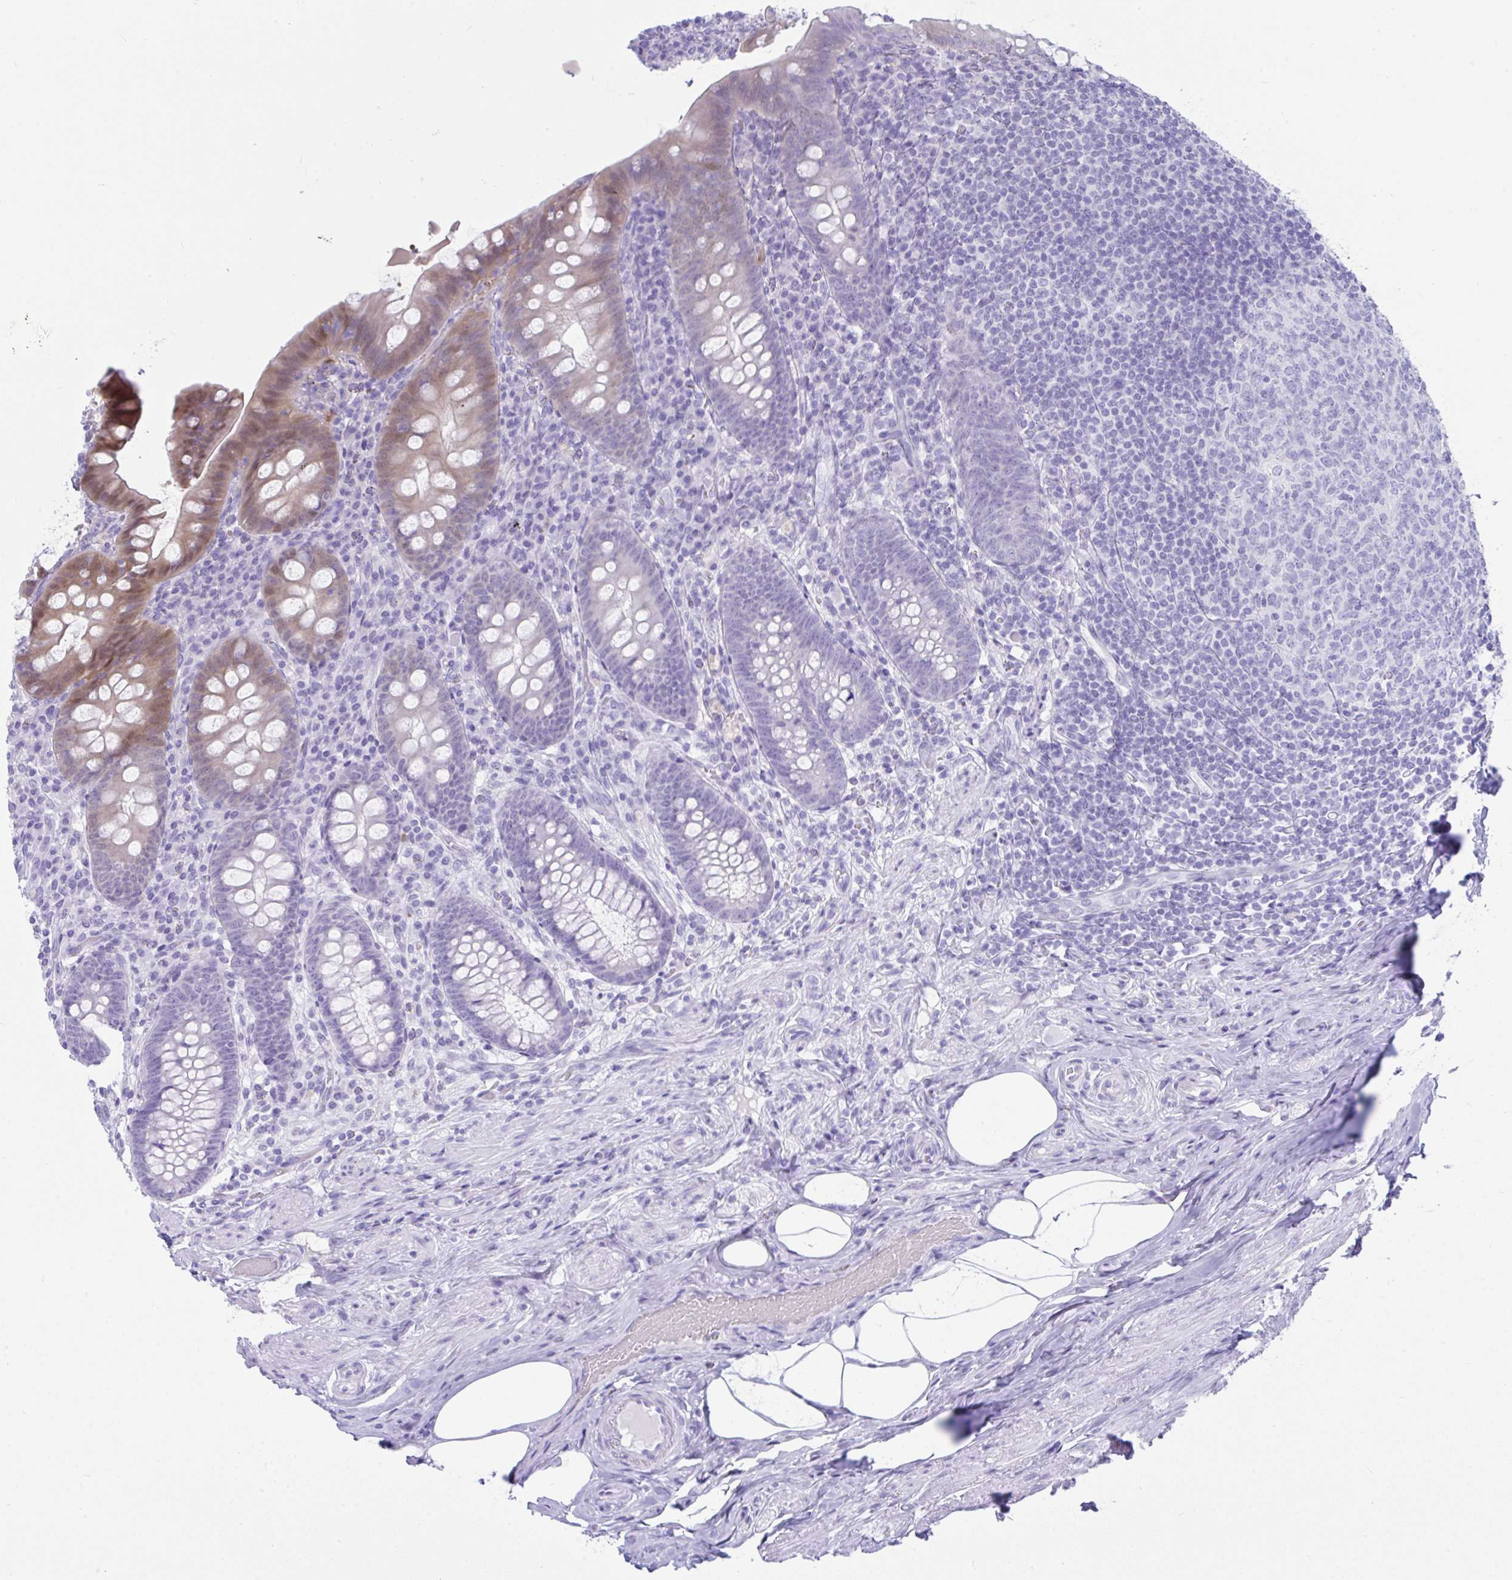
{"staining": {"intensity": "weak", "quantity": "<25%", "location": "cytoplasmic/membranous,nuclear"}, "tissue": "appendix", "cell_type": "Glandular cells", "image_type": "normal", "snomed": [{"axis": "morphology", "description": "Normal tissue, NOS"}, {"axis": "topography", "description": "Appendix"}], "caption": "Glandular cells are negative for brown protein staining in unremarkable appendix.", "gene": "PSCA", "patient": {"sex": "male", "age": 71}}